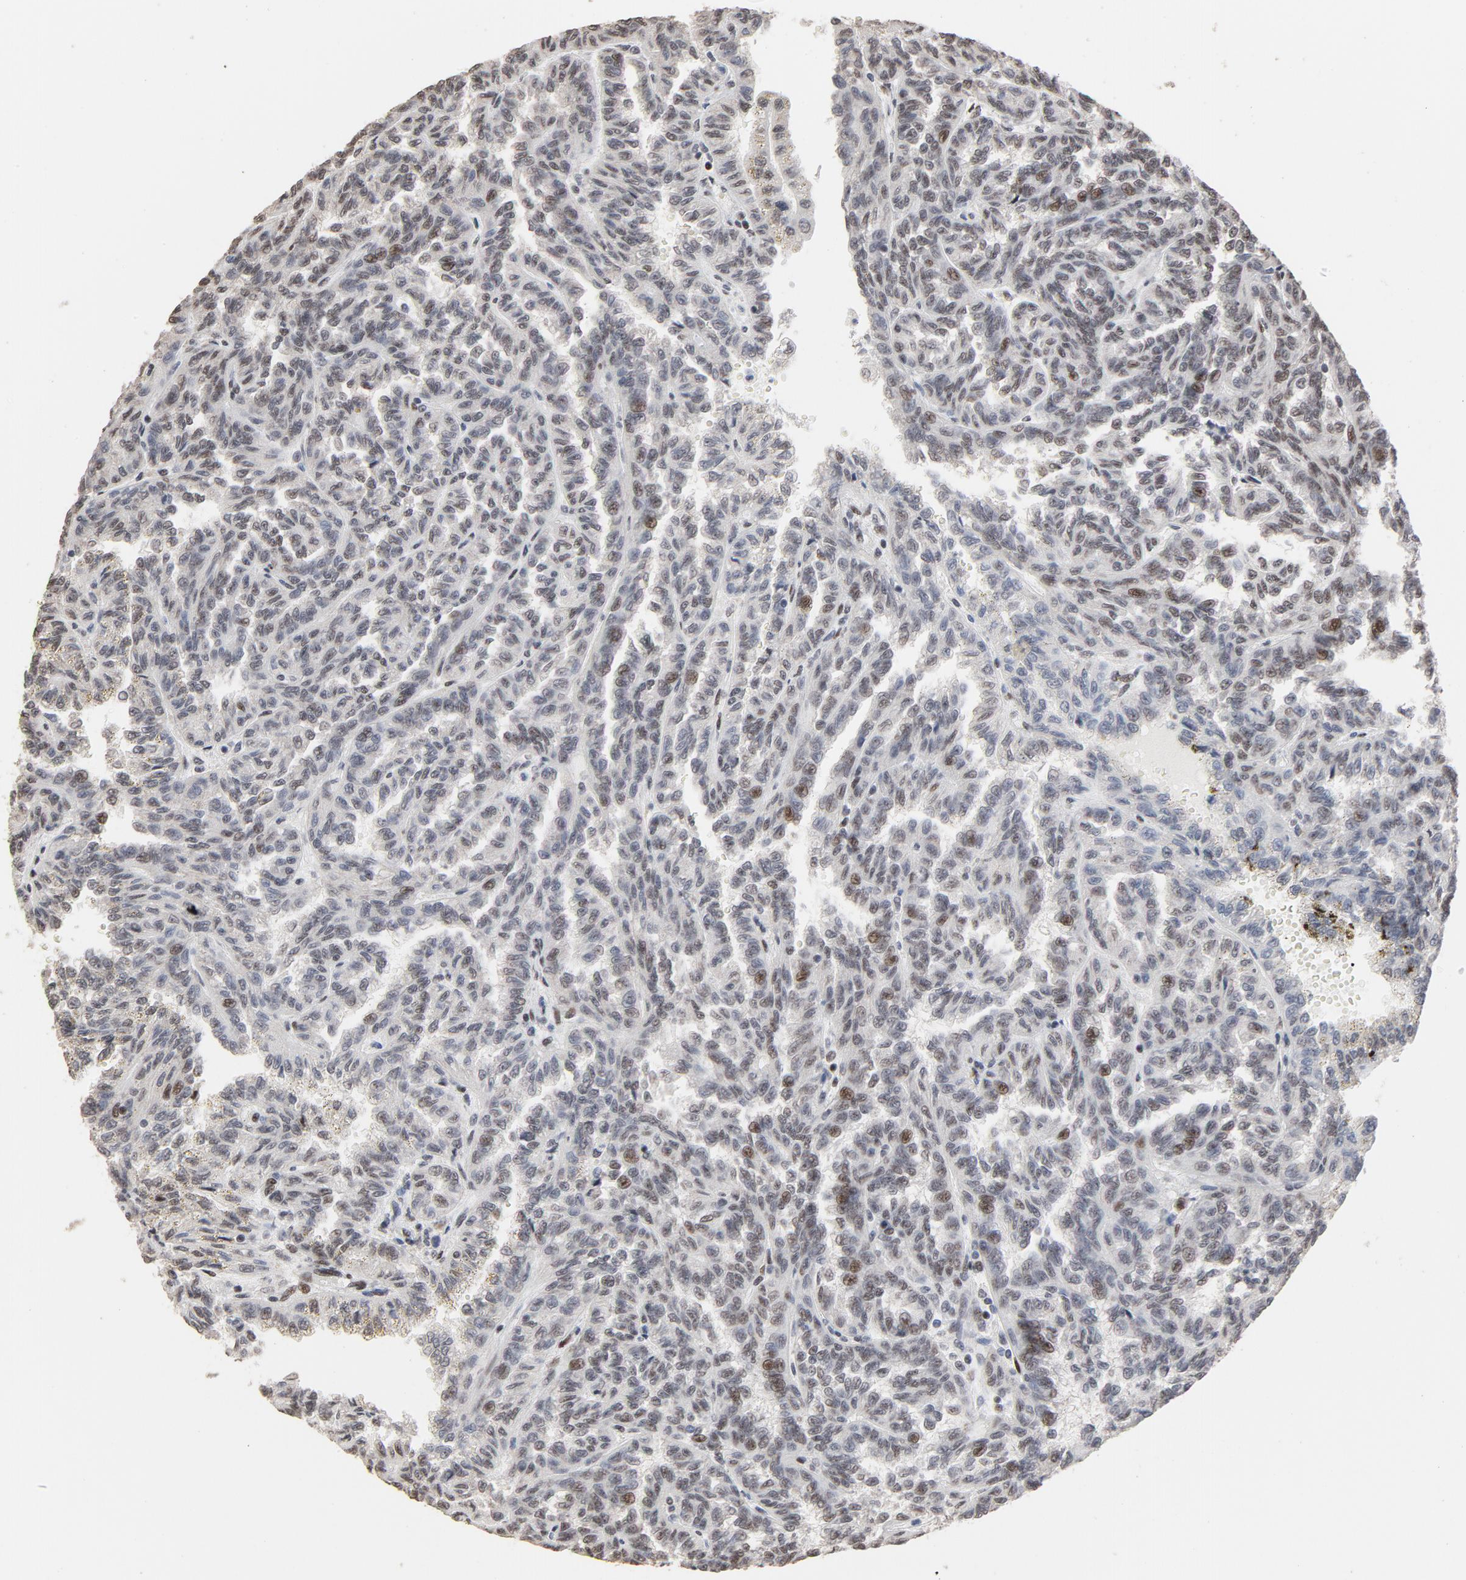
{"staining": {"intensity": "moderate", "quantity": "25%-75%", "location": "nuclear"}, "tissue": "renal cancer", "cell_type": "Tumor cells", "image_type": "cancer", "snomed": [{"axis": "morphology", "description": "Inflammation, NOS"}, {"axis": "morphology", "description": "Adenocarcinoma, NOS"}, {"axis": "topography", "description": "Kidney"}], "caption": "Protein staining of adenocarcinoma (renal) tissue exhibits moderate nuclear positivity in approximately 25%-75% of tumor cells.", "gene": "TP53RK", "patient": {"sex": "male", "age": 68}}